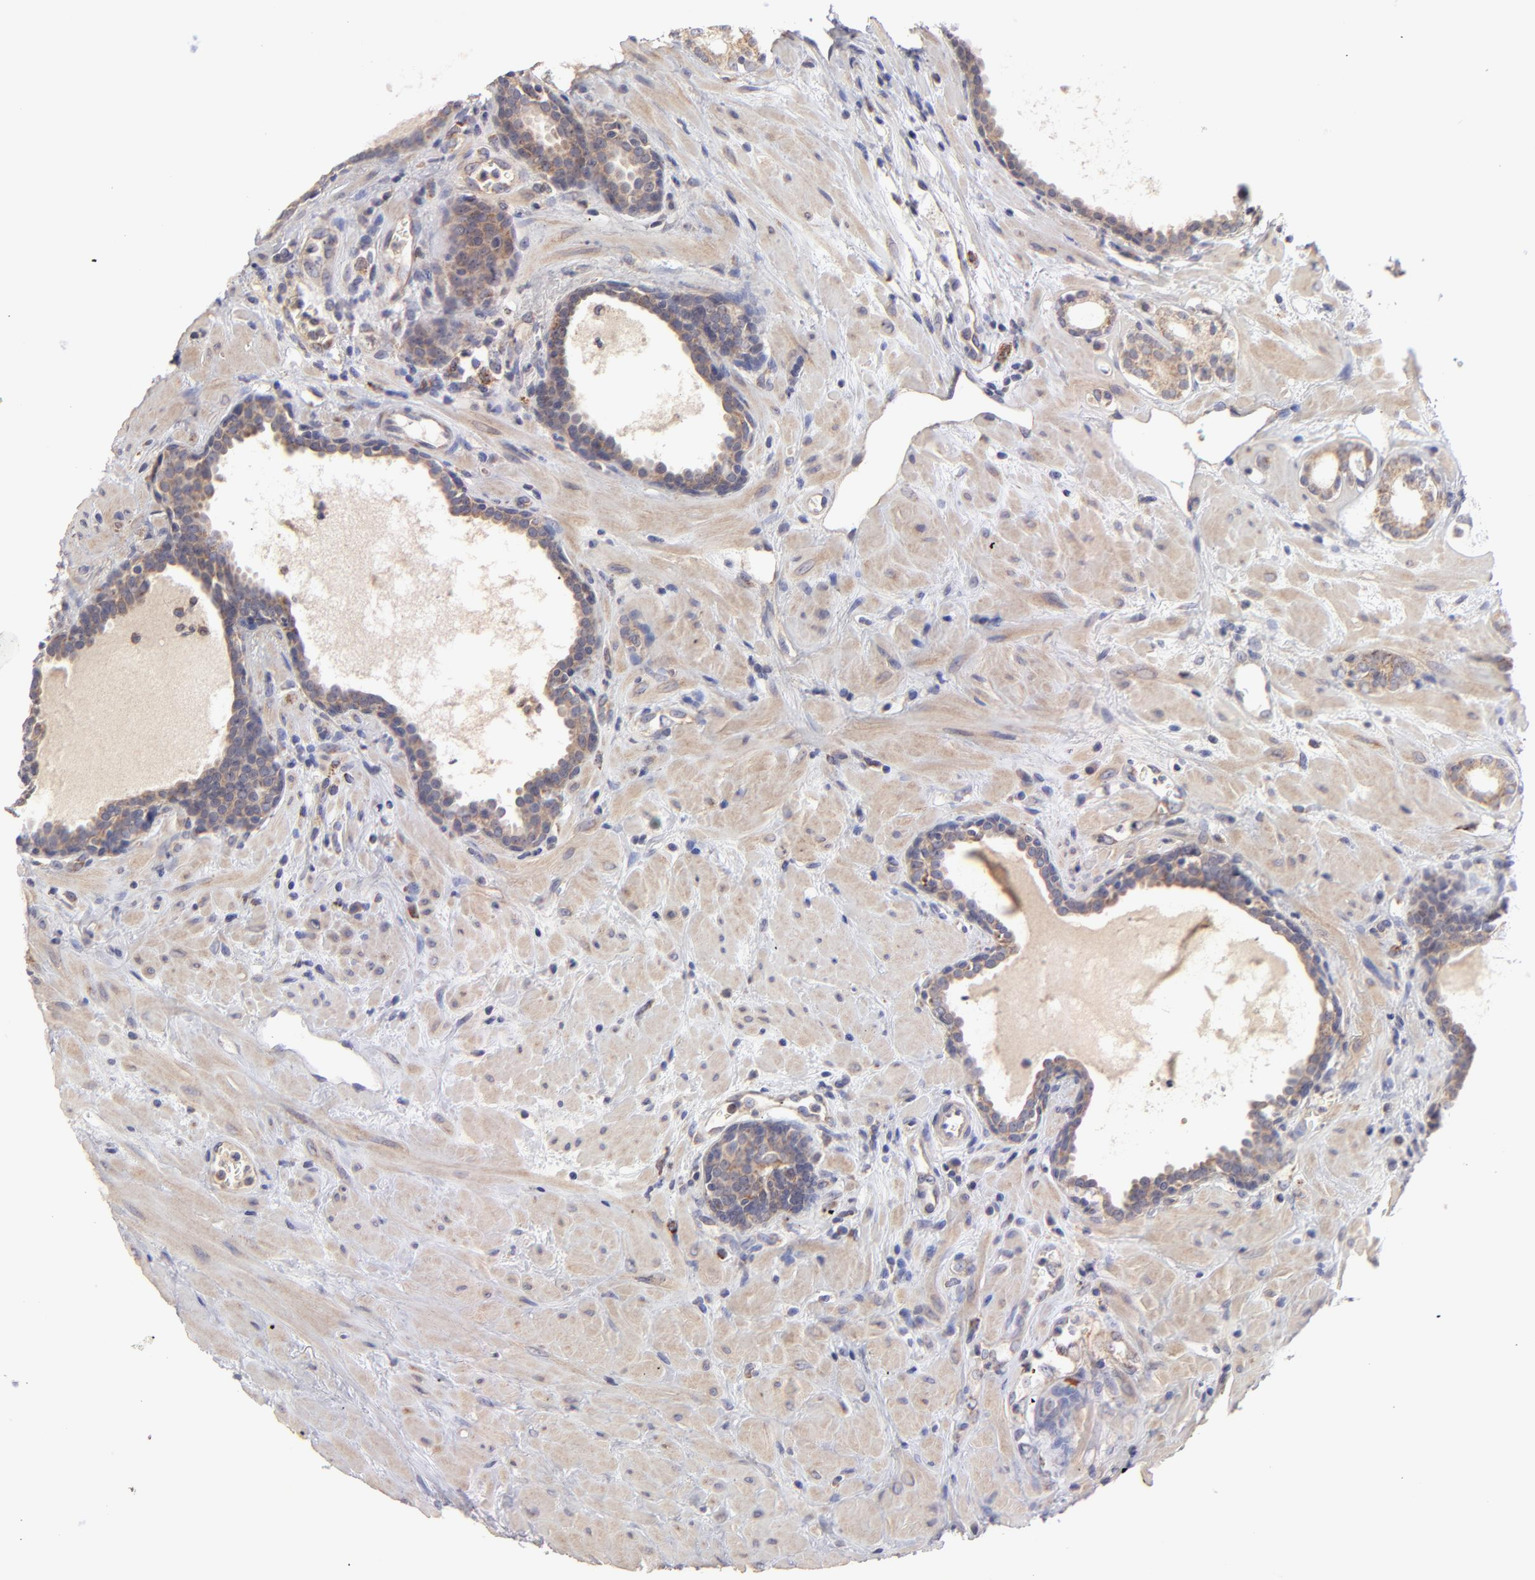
{"staining": {"intensity": "weak", "quantity": ">75%", "location": "cytoplasmic/membranous"}, "tissue": "prostate cancer", "cell_type": "Tumor cells", "image_type": "cancer", "snomed": [{"axis": "morphology", "description": "Adenocarcinoma, Low grade"}, {"axis": "topography", "description": "Prostate"}], "caption": "Human low-grade adenocarcinoma (prostate) stained with a protein marker demonstrates weak staining in tumor cells.", "gene": "HCCS", "patient": {"sex": "male", "age": 57}}